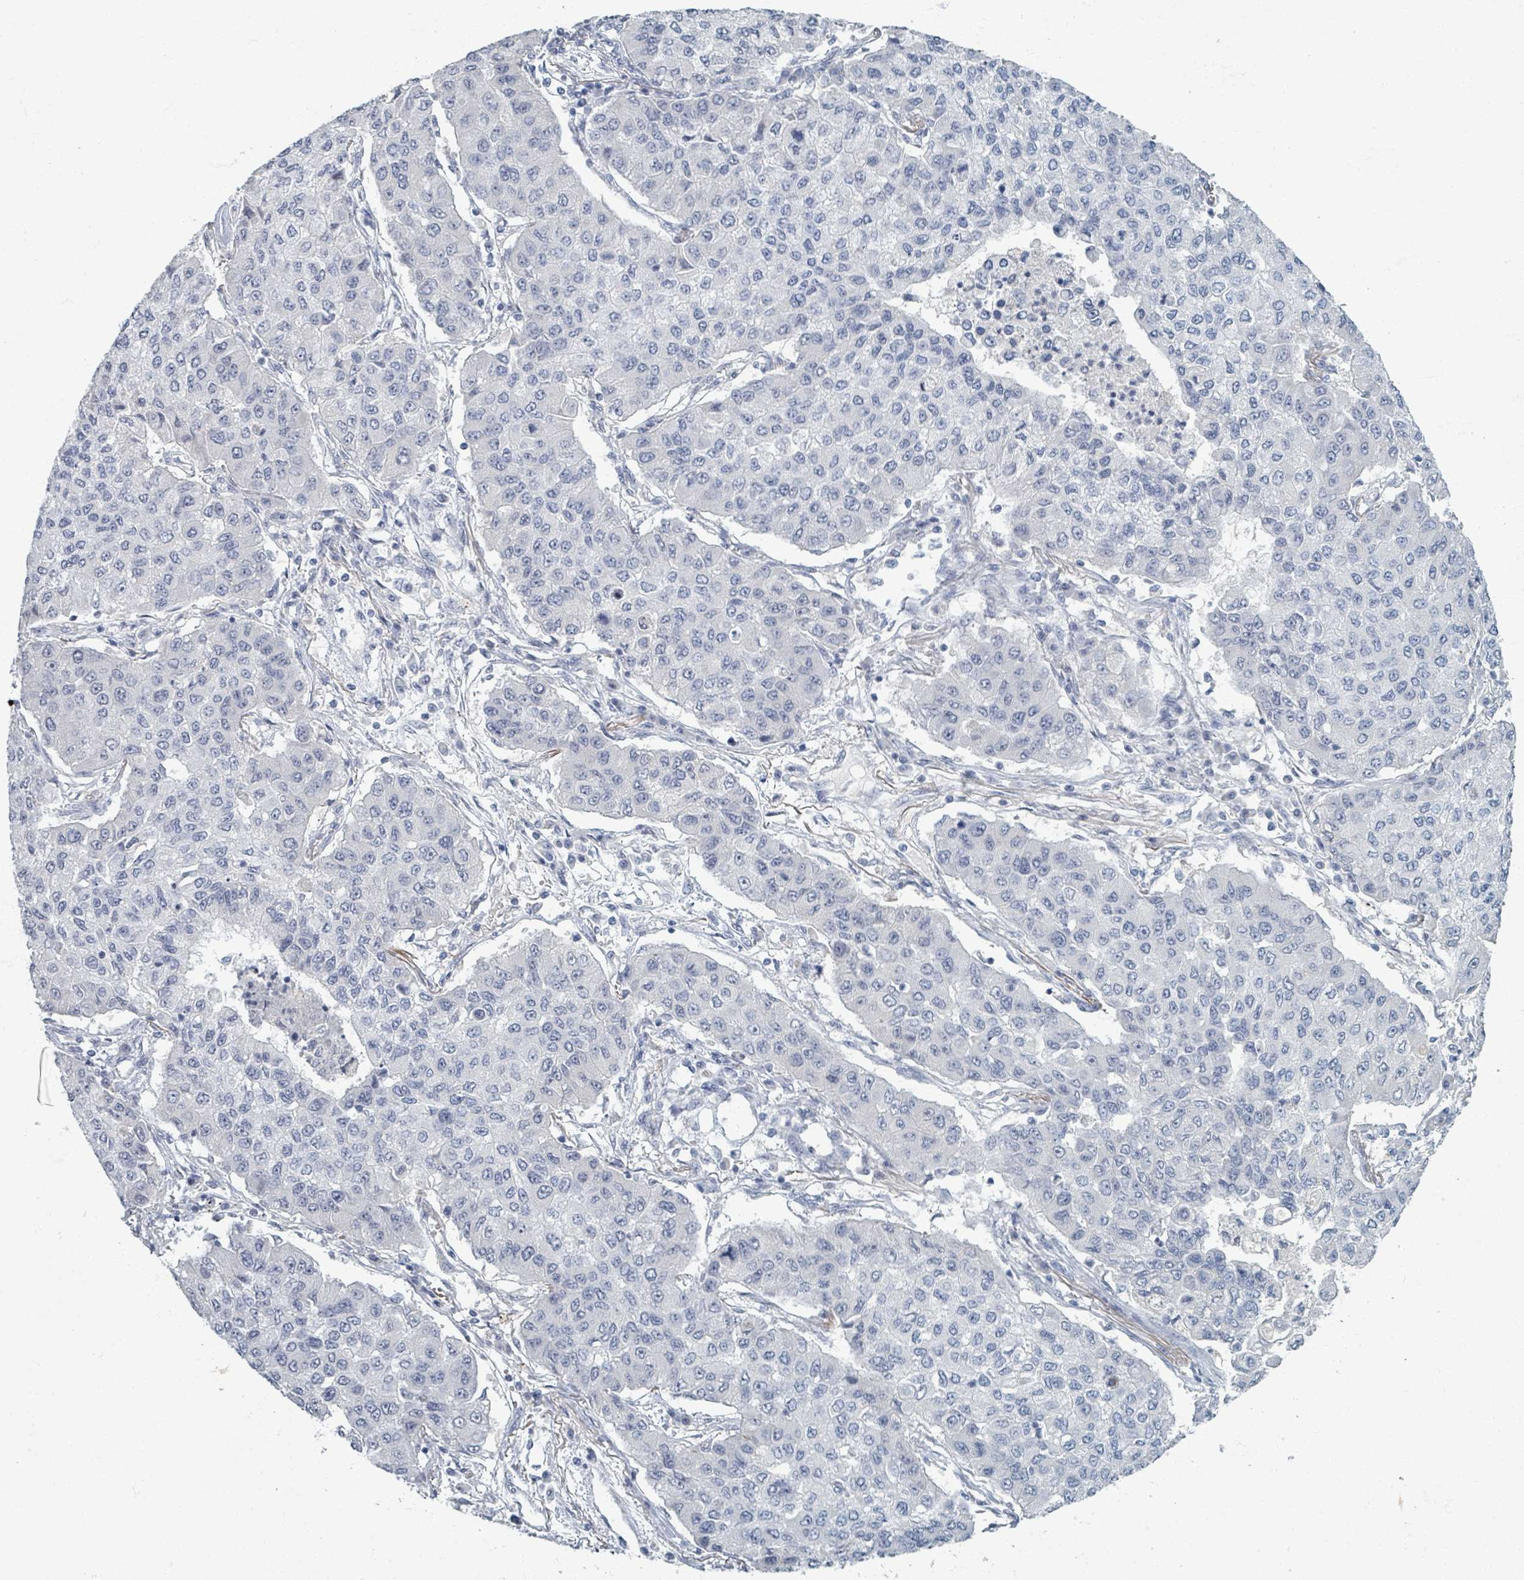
{"staining": {"intensity": "negative", "quantity": "none", "location": "none"}, "tissue": "lung cancer", "cell_type": "Tumor cells", "image_type": "cancer", "snomed": [{"axis": "morphology", "description": "Squamous cell carcinoma, NOS"}, {"axis": "topography", "description": "Lung"}], "caption": "The immunohistochemistry image has no significant positivity in tumor cells of lung cancer (squamous cell carcinoma) tissue.", "gene": "WNT11", "patient": {"sex": "male", "age": 74}}